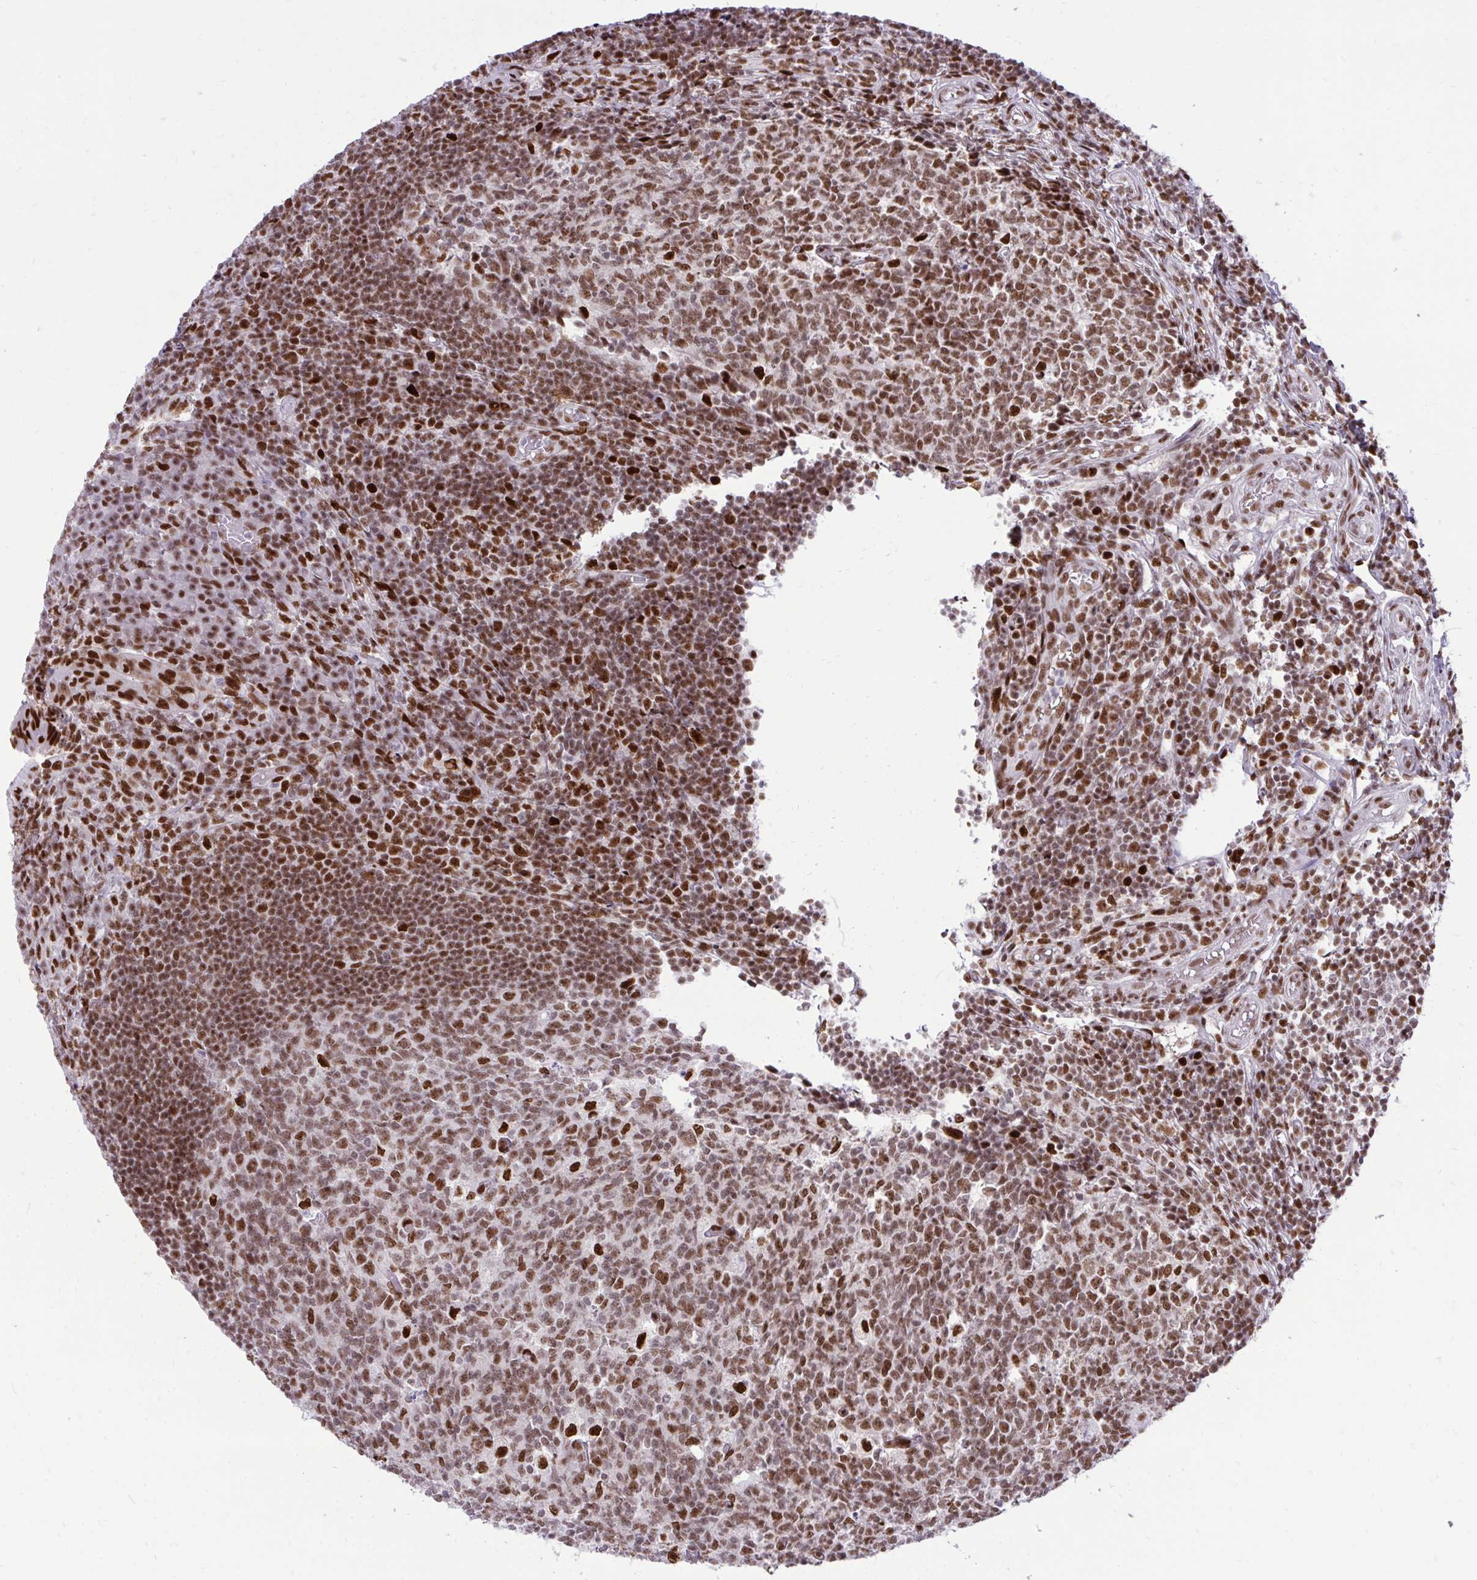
{"staining": {"intensity": "strong", "quantity": ">75%", "location": "nuclear"}, "tissue": "appendix", "cell_type": "Glandular cells", "image_type": "normal", "snomed": [{"axis": "morphology", "description": "Normal tissue, NOS"}, {"axis": "topography", "description": "Appendix"}], "caption": "Immunohistochemical staining of normal appendix demonstrates >75% levels of strong nuclear protein positivity in about >75% of glandular cells.", "gene": "CDYL", "patient": {"sex": "male", "age": 18}}